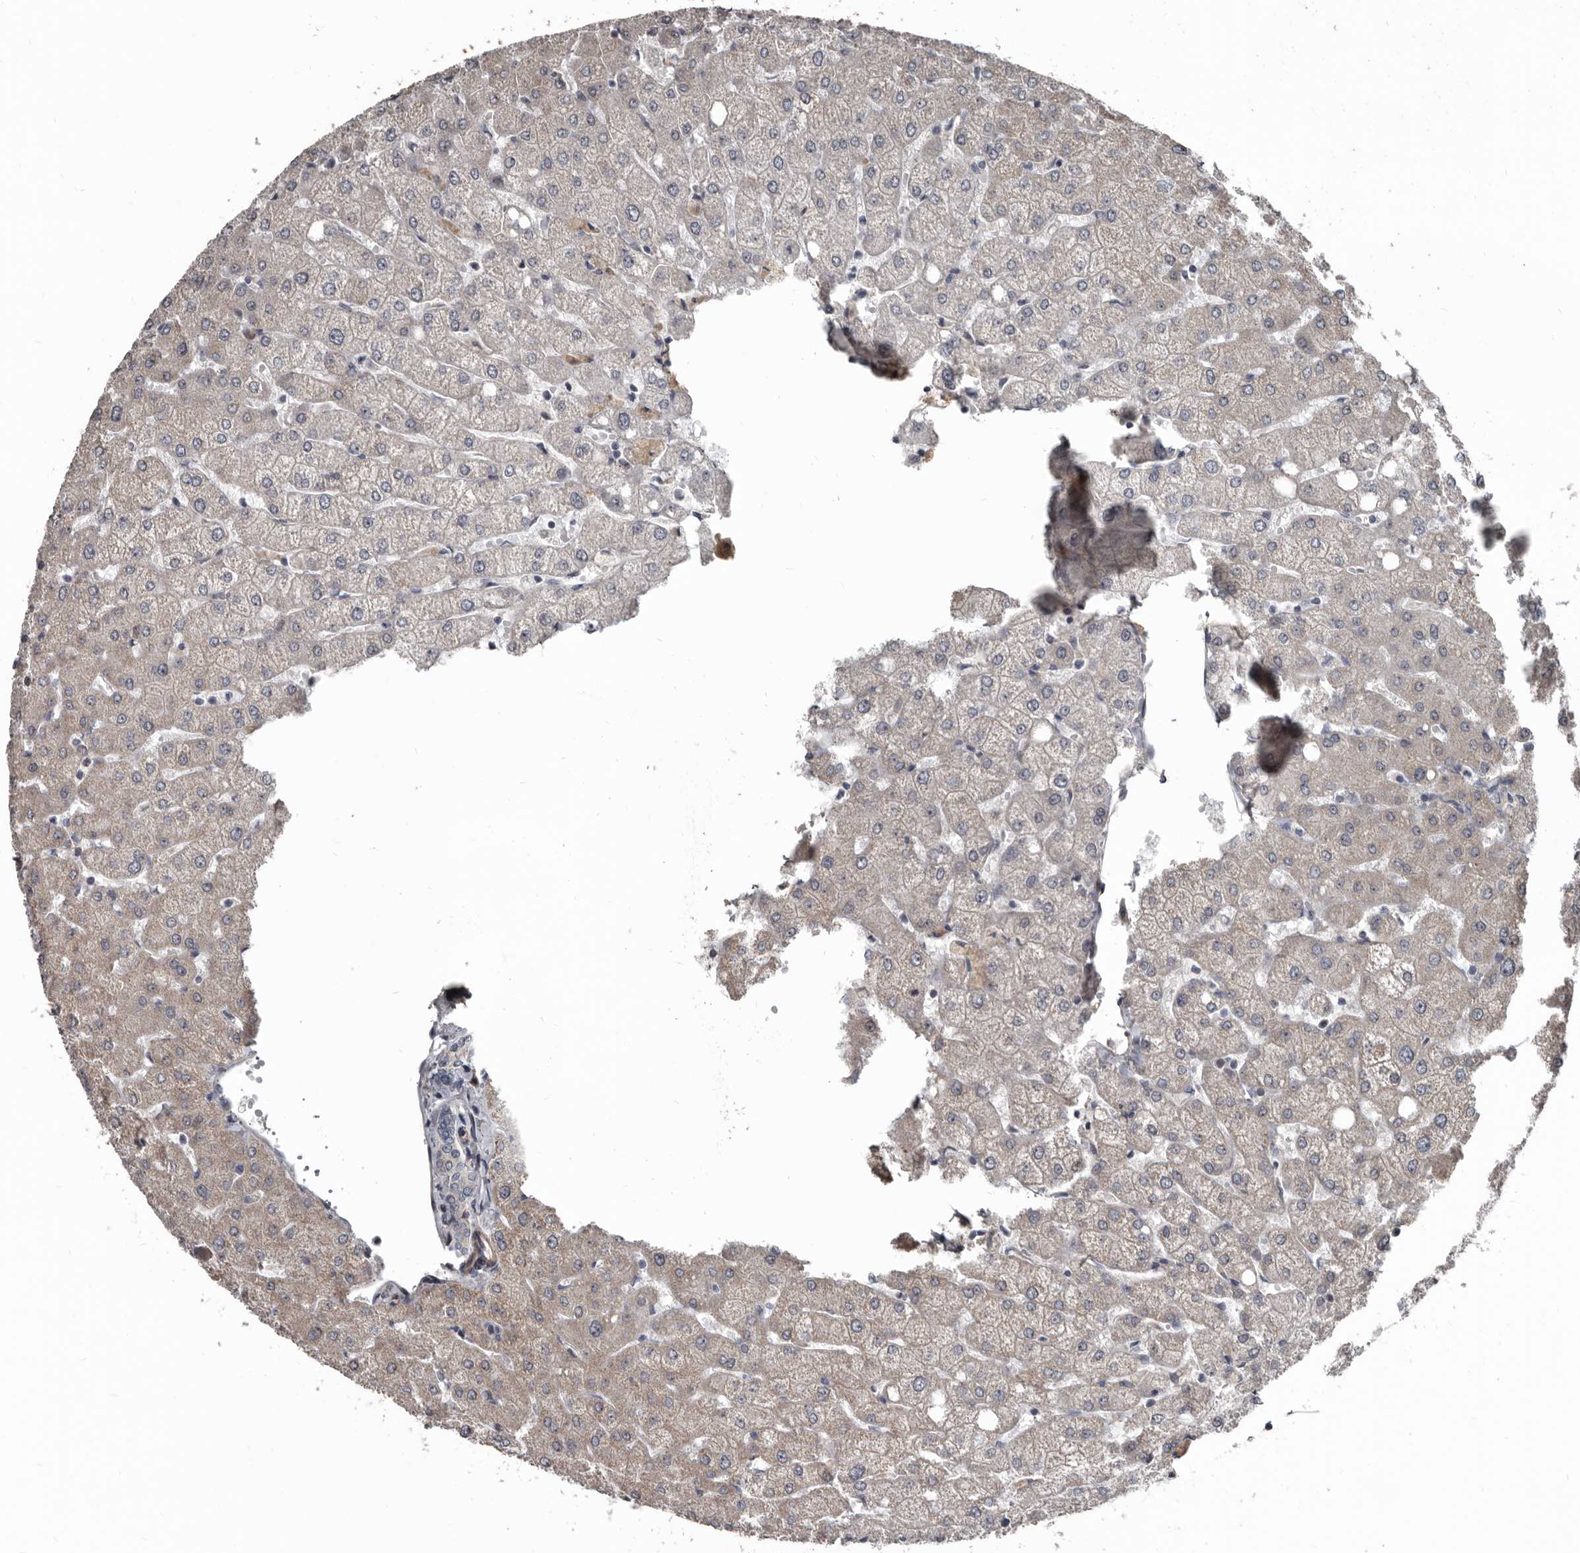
{"staining": {"intensity": "negative", "quantity": "none", "location": "none"}, "tissue": "liver", "cell_type": "Cholangiocytes", "image_type": "normal", "snomed": [{"axis": "morphology", "description": "Normal tissue, NOS"}, {"axis": "topography", "description": "Liver"}], "caption": "Cholangiocytes are negative for protein expression in normal human liver. (Stains: DAB (3,3'-diaminobenzidine) immunohistochemistry with hematoxylin counter stain, Microscopy: brightfield microscopy at high magnification).", "gene": "DHPS", "patient": {"sex": "female", "age": 54}}